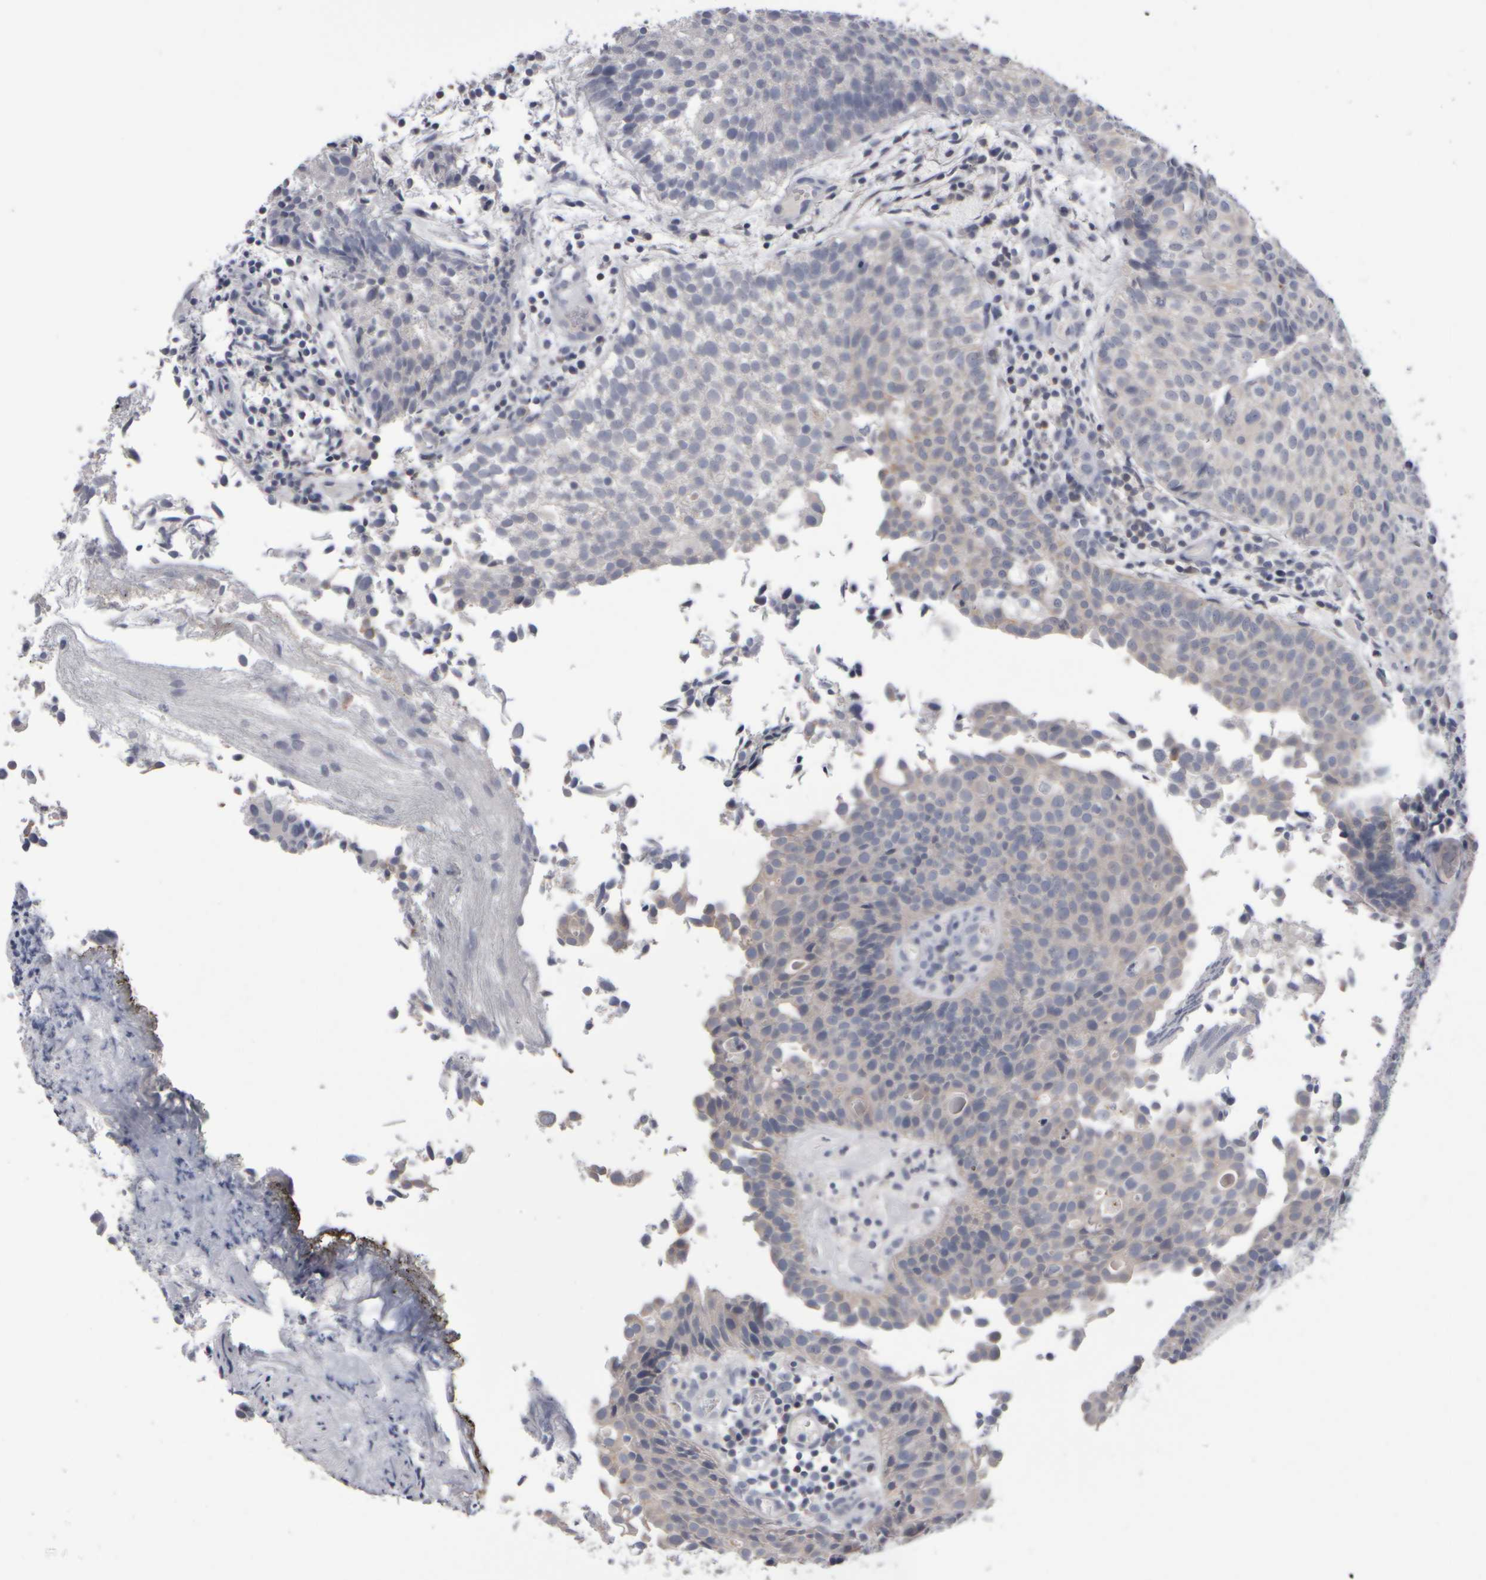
{"staining": {"intensity": "negative", "quantity": "none", "location": "none"}, "tissue": "urothelial cancer", "cell_type": "Tumor cells", "image_type": "cancer", "snomed": [{"axis": "morphology", "description": "Urothelial carcinoma, Low grade"}, {"axis": "topography", "description": "Urinary bladder"}], "caption": "Protein analysis of urothelial cancer reveals no significant expression in tumor cells. The staining was performed using DAB to visualize the protein expression in brown, while the nuclei were stained in blue with hematoxylin (Magnification: 20x).", "gene": "EPHX2", "patient": {"sex": "male", "age": 86}}